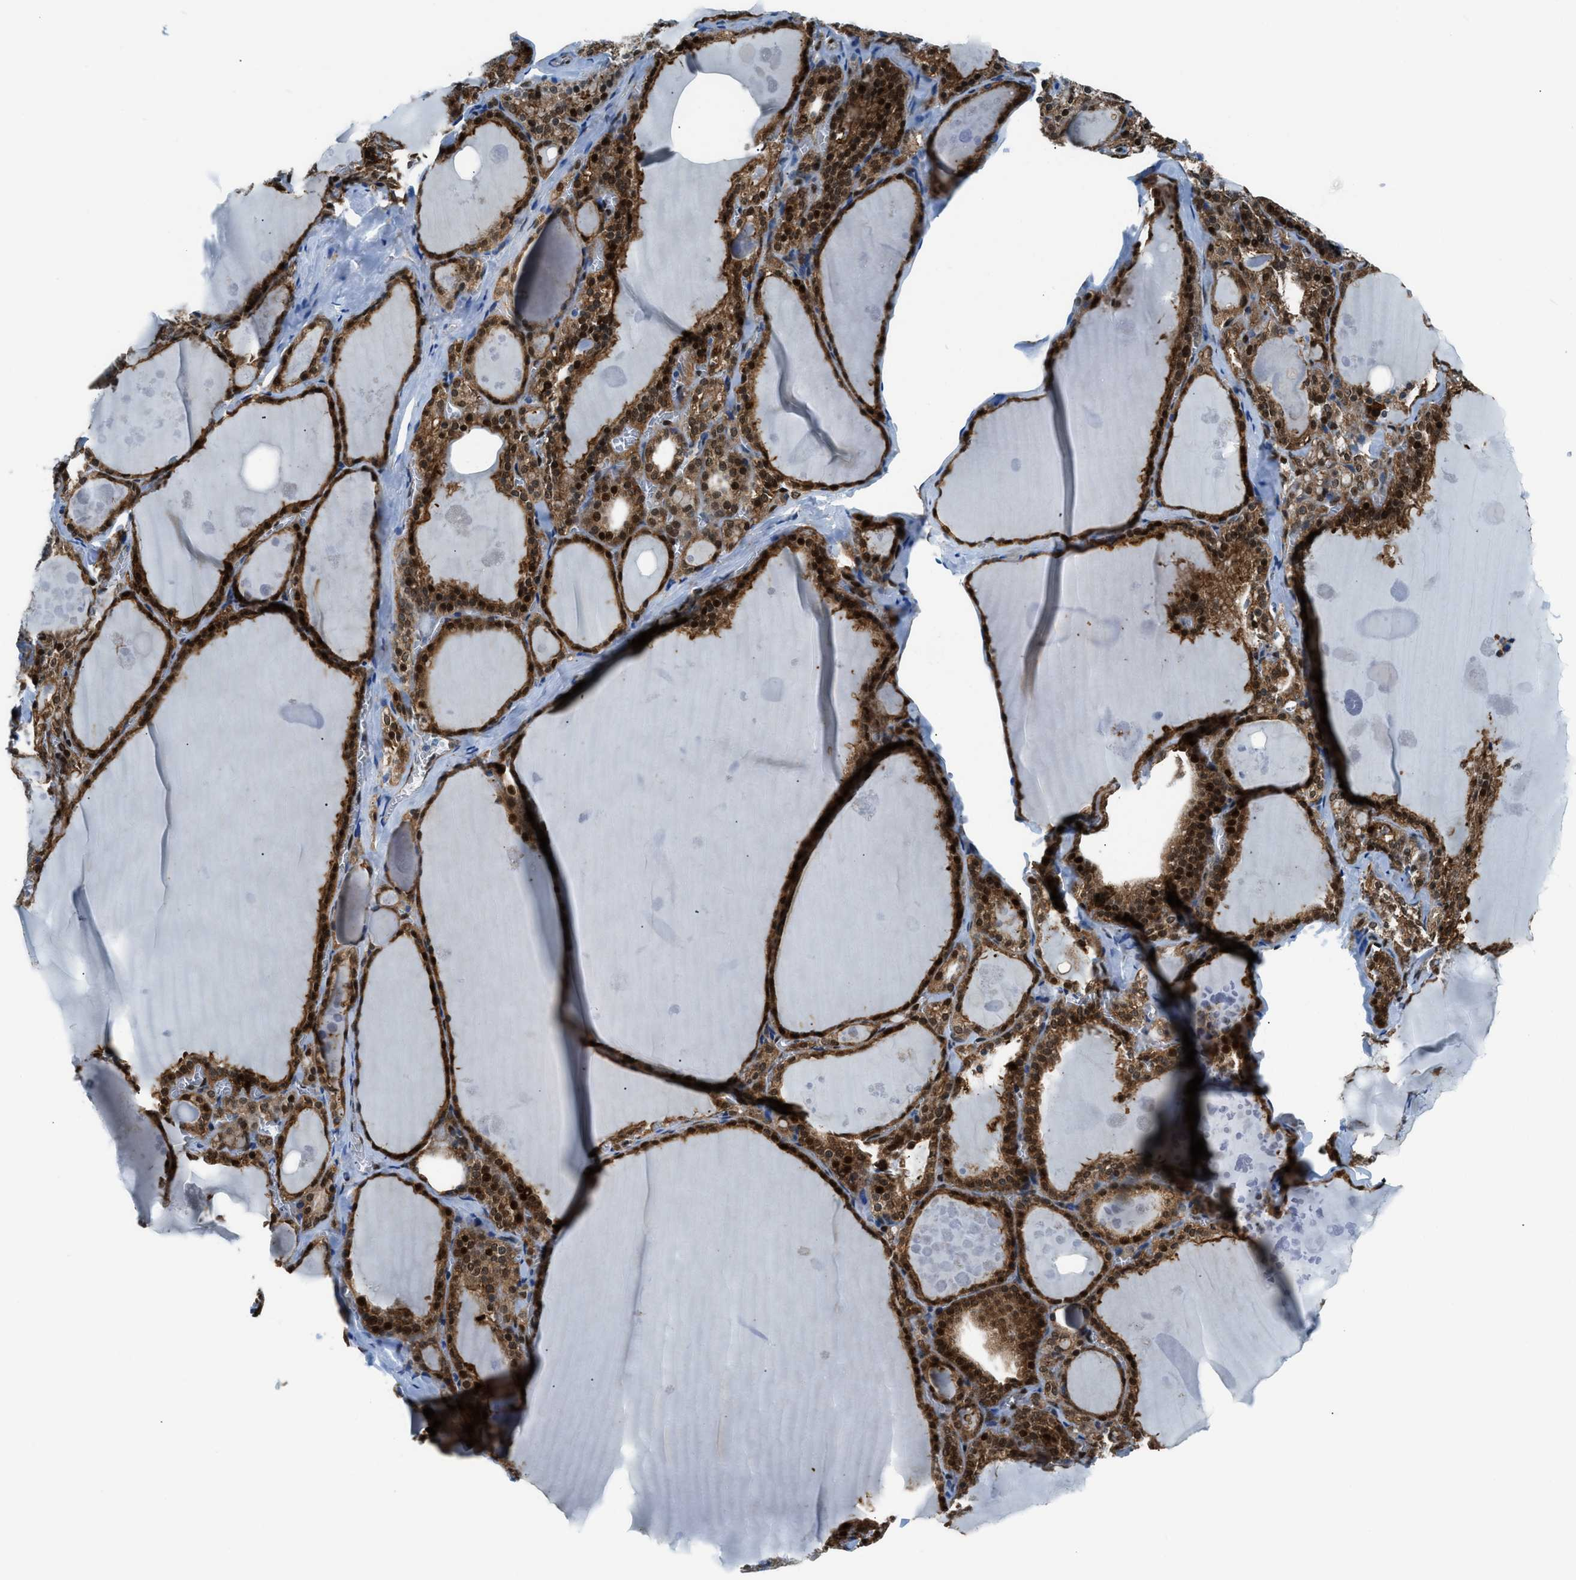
{"staining": {"intensity": "strong", "quantity": ">75%", "location": "cytoplasmic/membranous,nuclear"}, "tissue": "thyroid gland", "cell_type": "Glandular cells", "image_type": "normal", "snomed": [{"axis": "morphology", "description": "Normal tissue, NOS"}, {"axis": "topography", "description": "Thyroid gland"}], "caption": "Immunohistochemical staining of benign thyroid gland demonstrates strong cytoplasmic/membranous,nuclear protein staining in about >75% of glandular cells. Using DAB (brown) and hematoxylin (blue) stains, captured at high magnification using brightfield microscopy.", "gene": "YWHAE", "patient": {"sex": "male", "age": 56}}